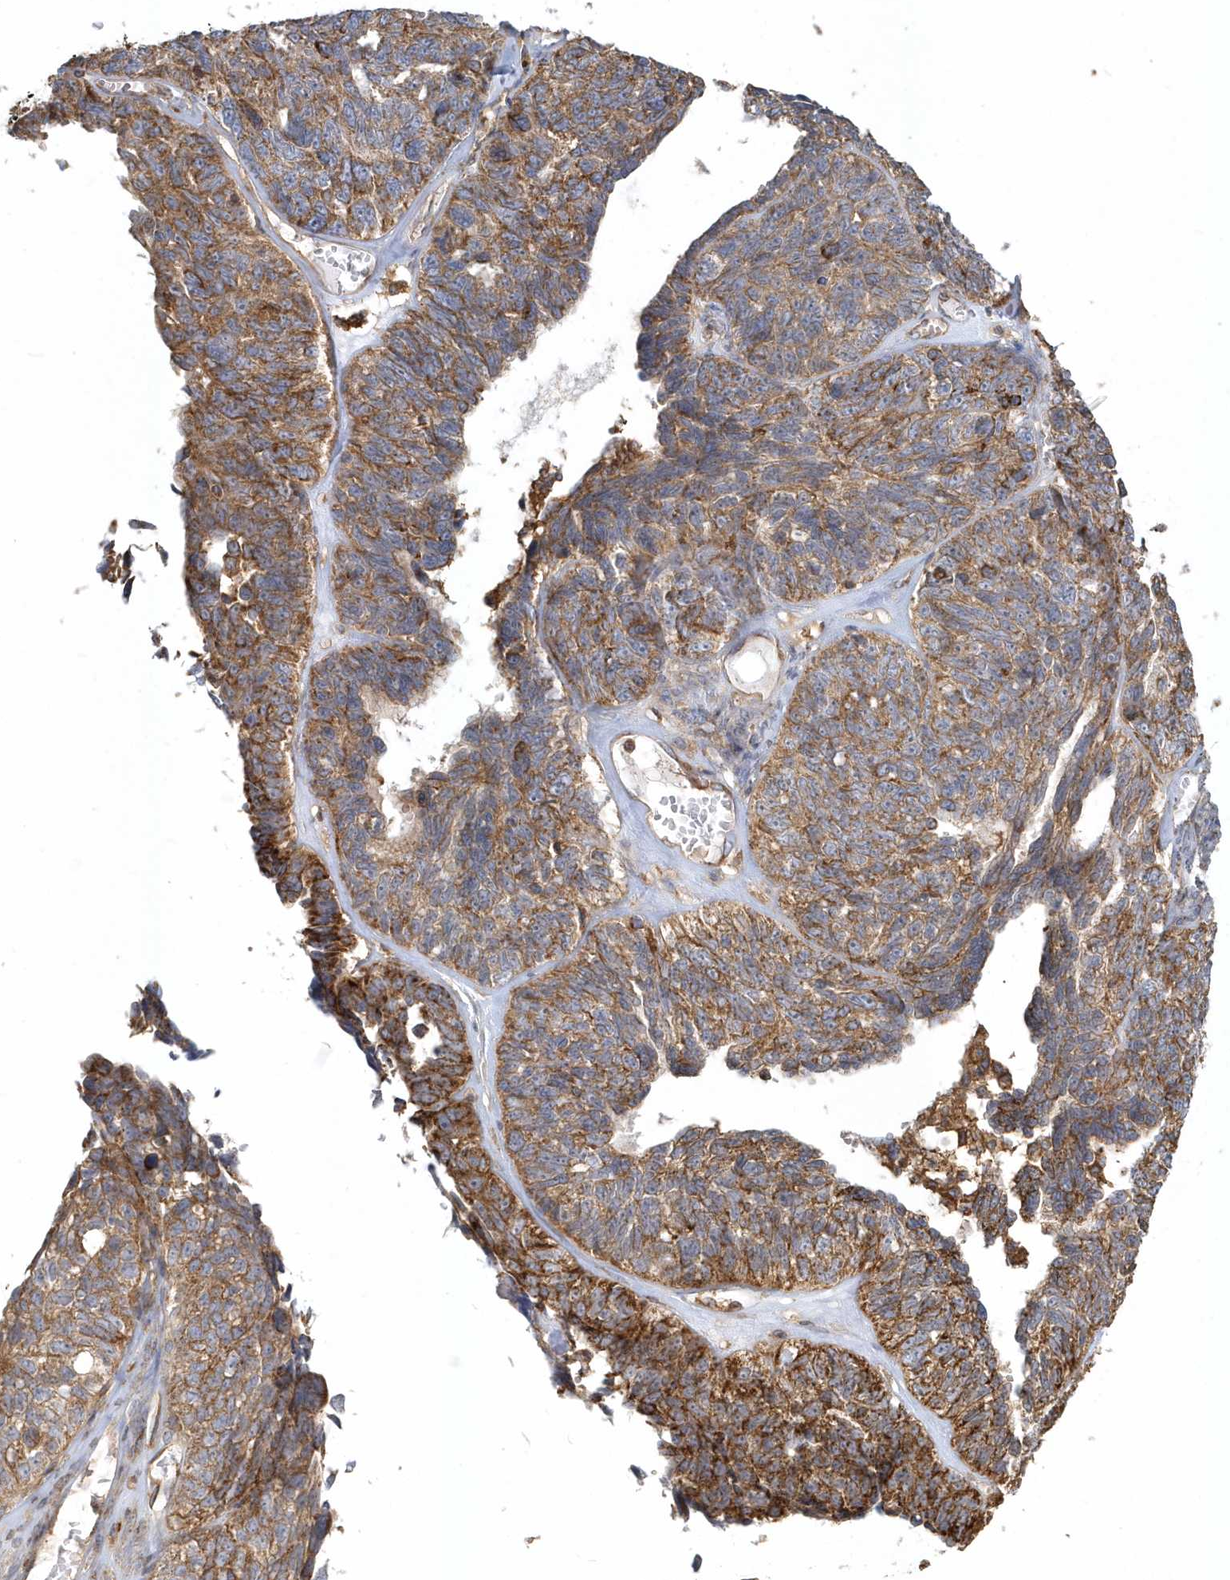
{"staining": {"intensity": "moderate", "quantity": ">75%", "location": "cytoplasmic/membranous"}, "tissue": "ovarian cancer", "cell_type": "Tumor cells", "image_type": "cancer", "snomed": [{"axis": "morphology", "description": "Cystadenocarcinoma, serous, NOS"}, {"axis": "topography", "description": "Ovary"}], "caption": "The immunohistochemical stain labels moderate cytoplasmic/membranous staining in tumor cells of ovarian cancer tissue. The staining was performed using DAB to visualize the protein expression in brown, while the nuclei were stained in blue with hematoxylin (Magnification: 20x).", "gene": "TRAIP", "patient": {"sex": "female", "age": 79}}